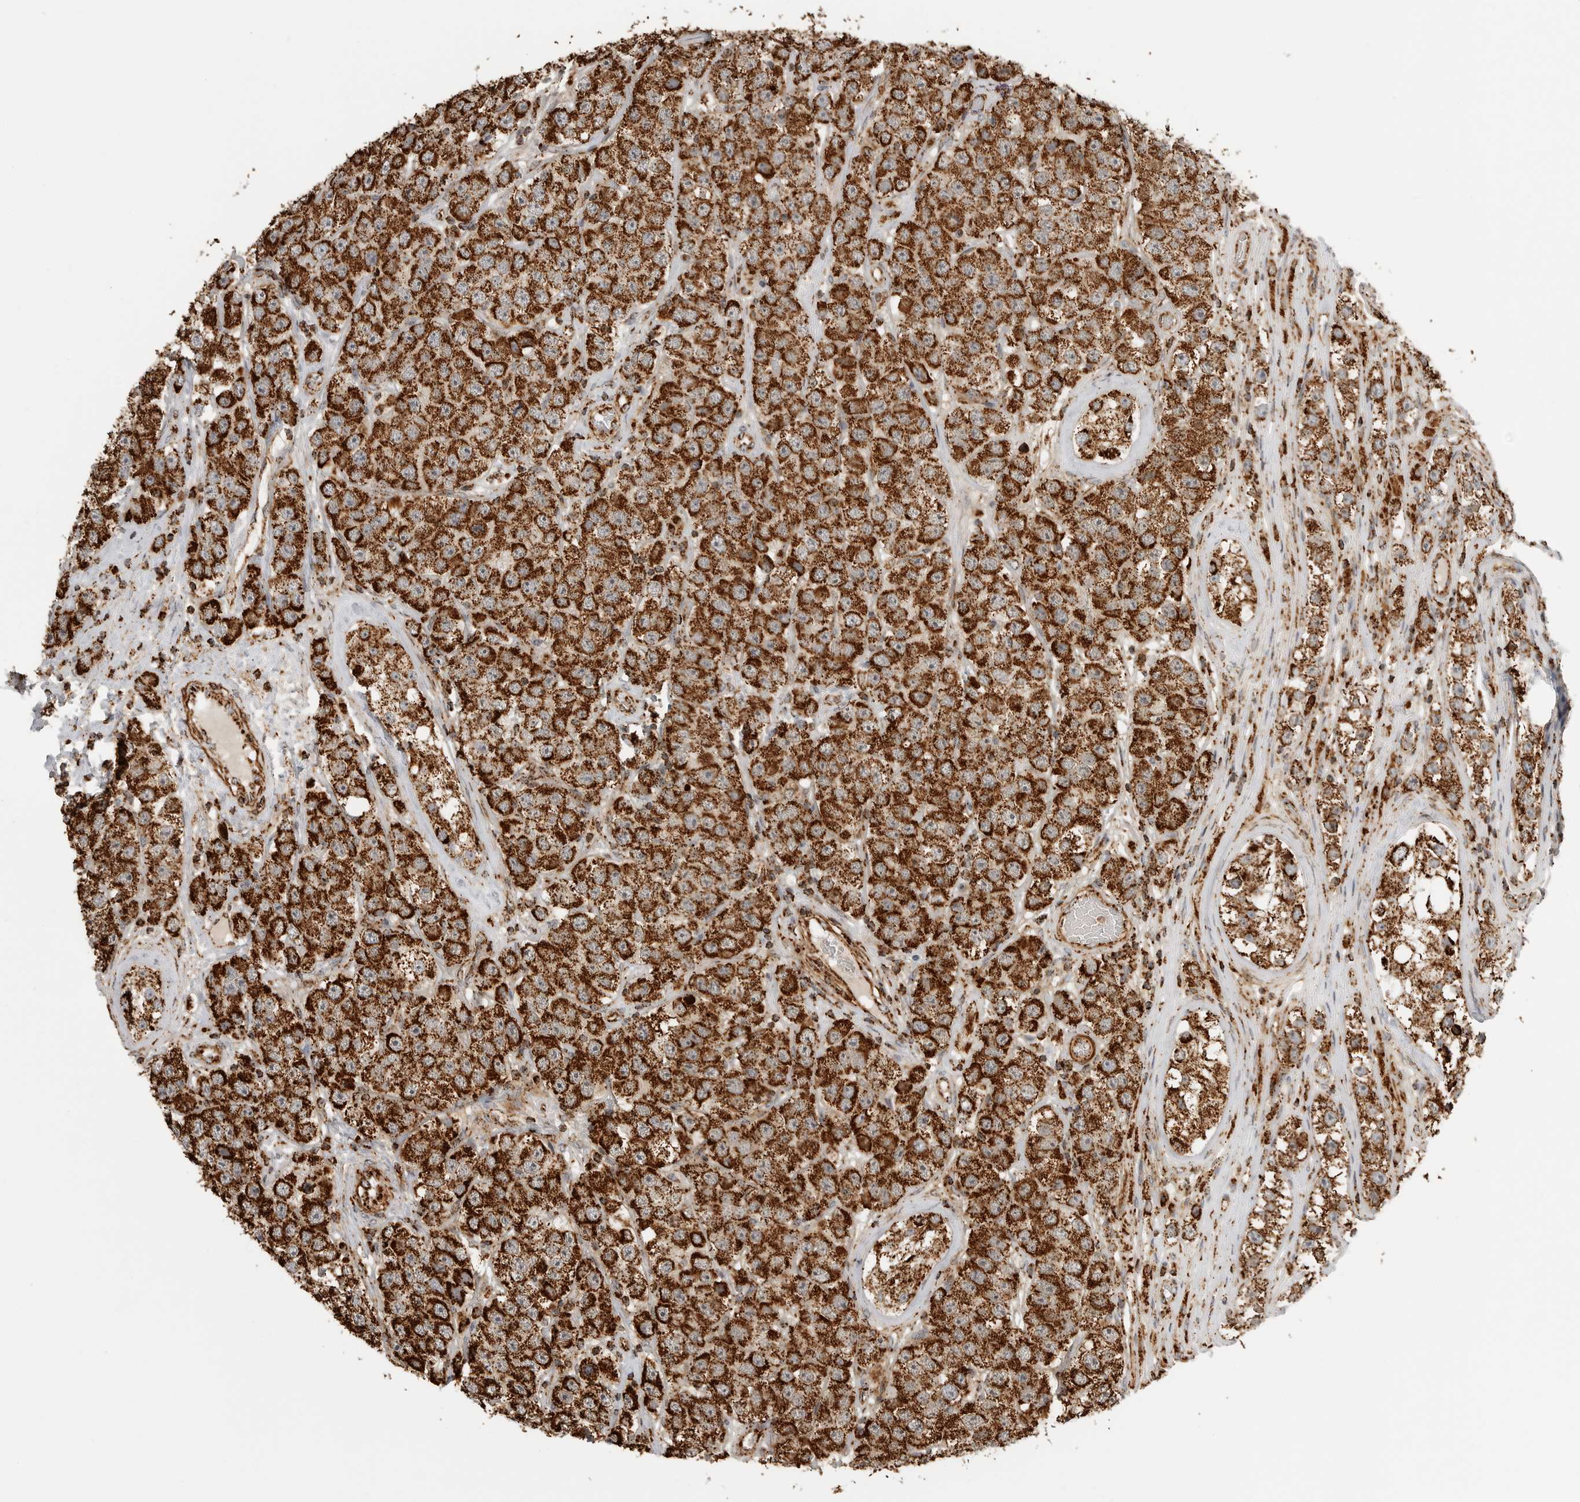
{"staining": {"intensity": "strong", "quantity": ">75%", "location": "cytoplasmic/membranous"}, "tissue": "testis cancer", "cell_type": "Tumor cells", "image_type": "cancer", "snomed": [{"axis": "morphology", "description": "Seminoma, NOS"}, {"axis": "topography", "description": "Testis"}], "caption": "Protein staining exhibits strong cytoplasmic/membranous expression in approximately >75% of tumor cells in testis cancer.", "gene": "BMP2K", "patient": {"sex": "male", "age": 28}}